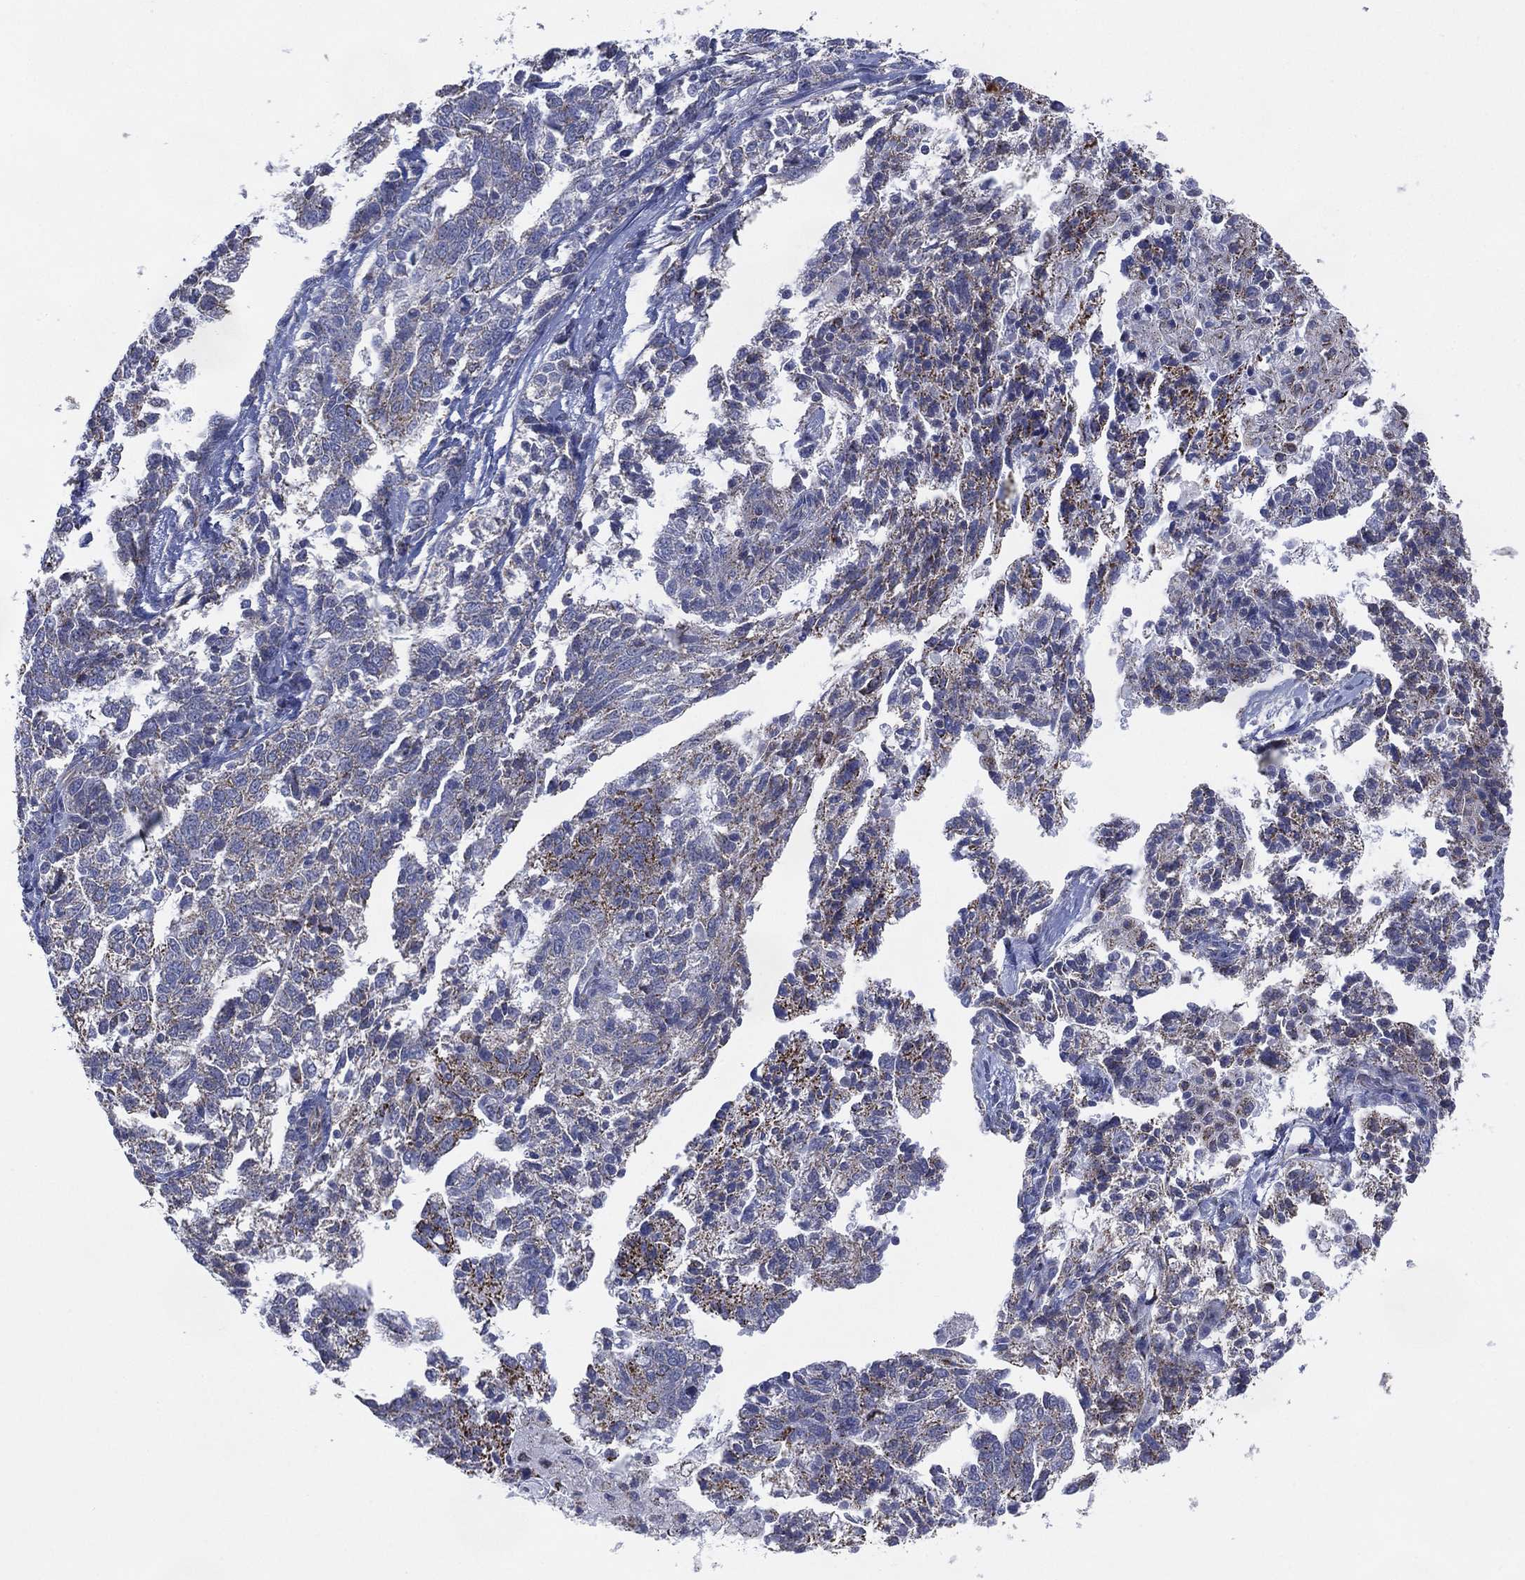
{"staining": {"intensity": "weak", "quantity": "<25%", "location": "cytoplasmic/membranous"}, "tissue": "ovarian cancer", "cell_type": "Tumor cells", "image_type": "cancer", "snomed": [{"axis": "morphology", "description": "Cystadenocarcinoma, serous, NOS"}, {"axis": "topography", "description": "Ovary"}], "caption": "There is no significant staining in tumor cells of ovarian serous cystadenocarcinoma.", "gene": "INA", "patient": {"sex": "female", "age": 71}}